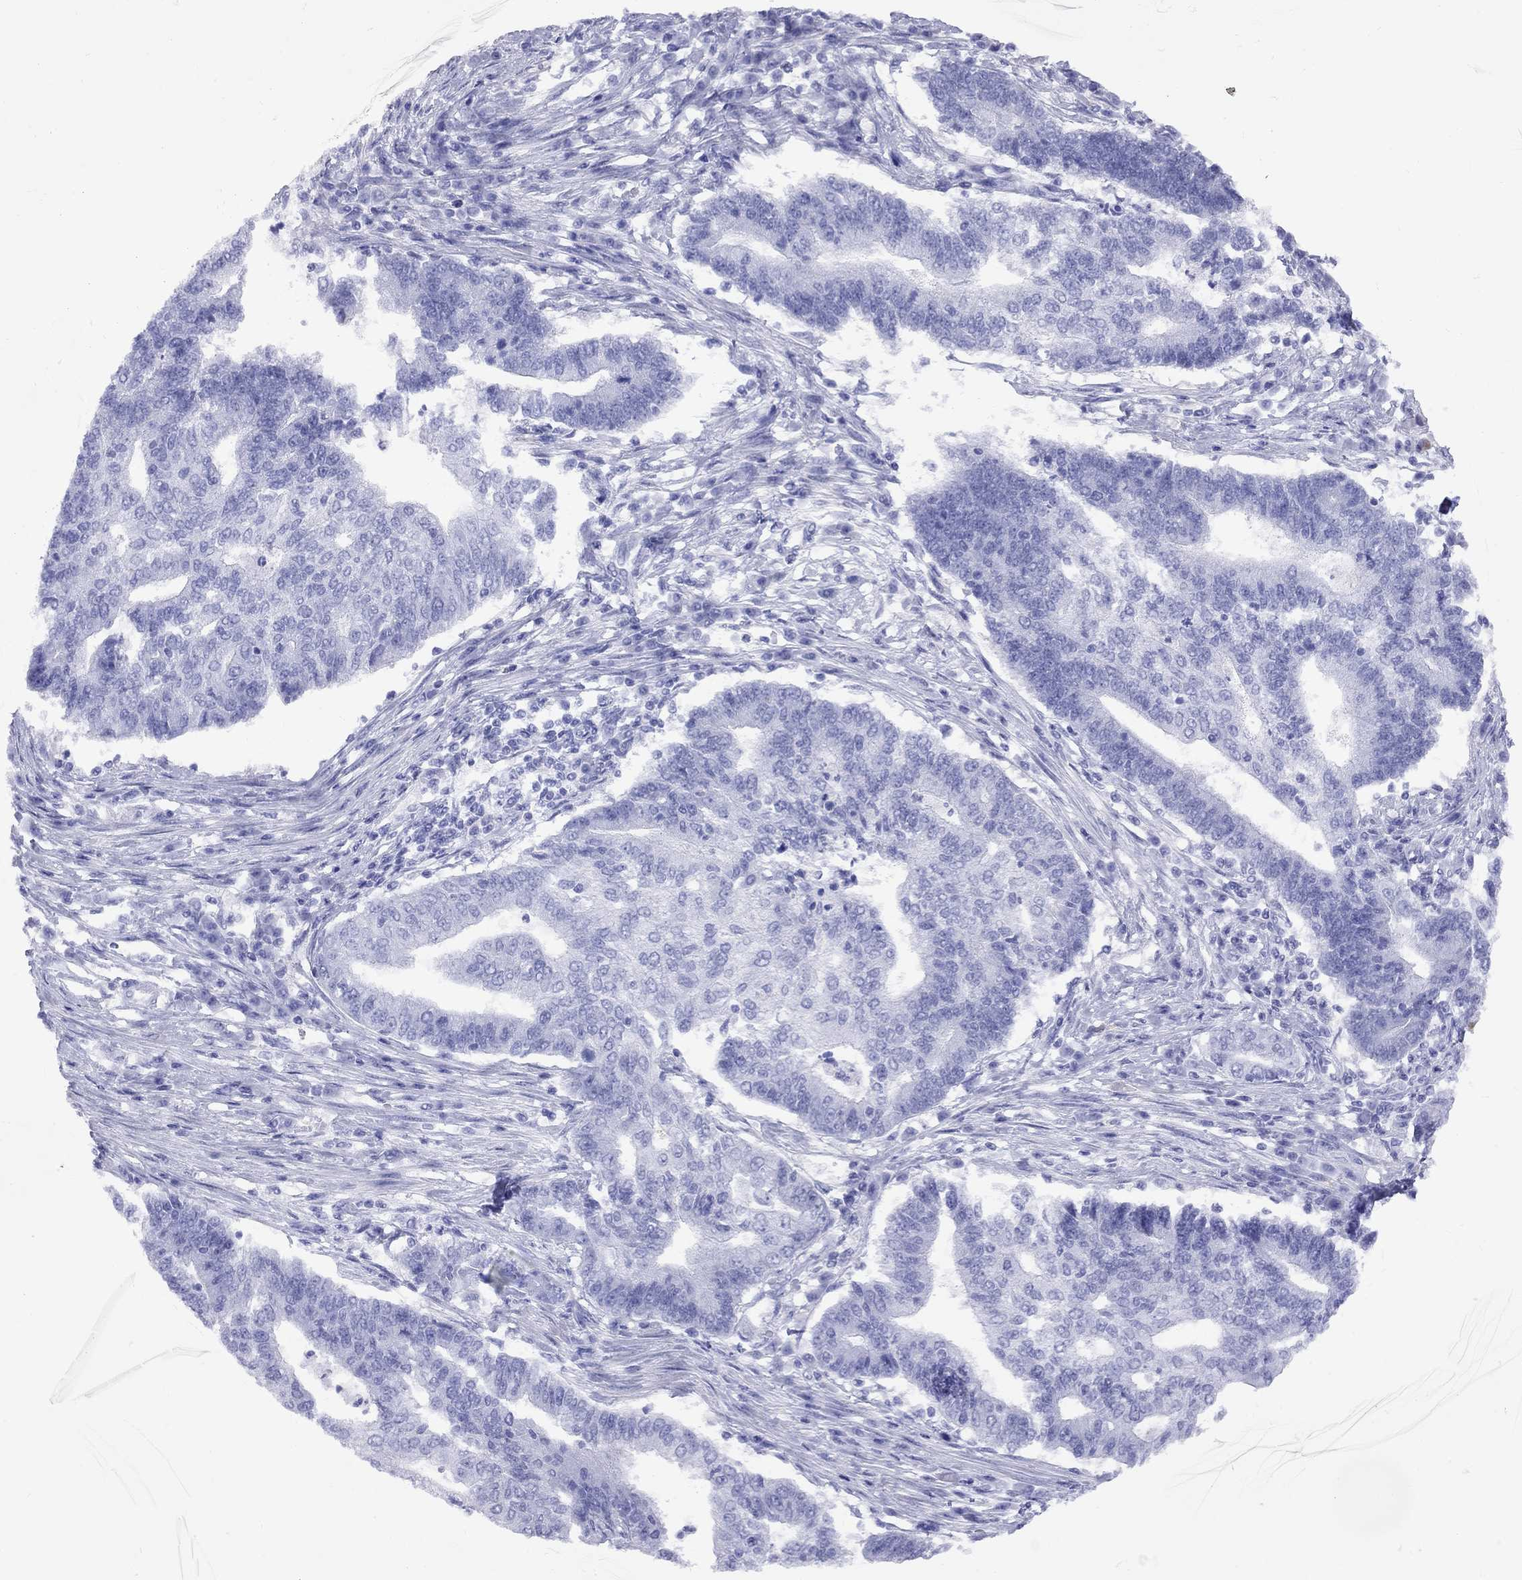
{"staining": {"intensity": "negative", "quantity": "none", "location": "none"}, "tissue": "endometrial cancer", "cell_type": "Tumor cells", "image_type": "cancer", "snomed": [{"axis": "morphology", "description": "Adenocarcinoma, NOS"}, {"axis": "topography", "description": "Uterus"}, {"axis": "topography", "description": "Endometrium"}], "caption": "Histopathology image shows no significant protein positivity in tumor cells of endometrial cancer (adenocarcinoma).", "gene": "GRIA2", "patient": {"sex": "female", "age": 54}}